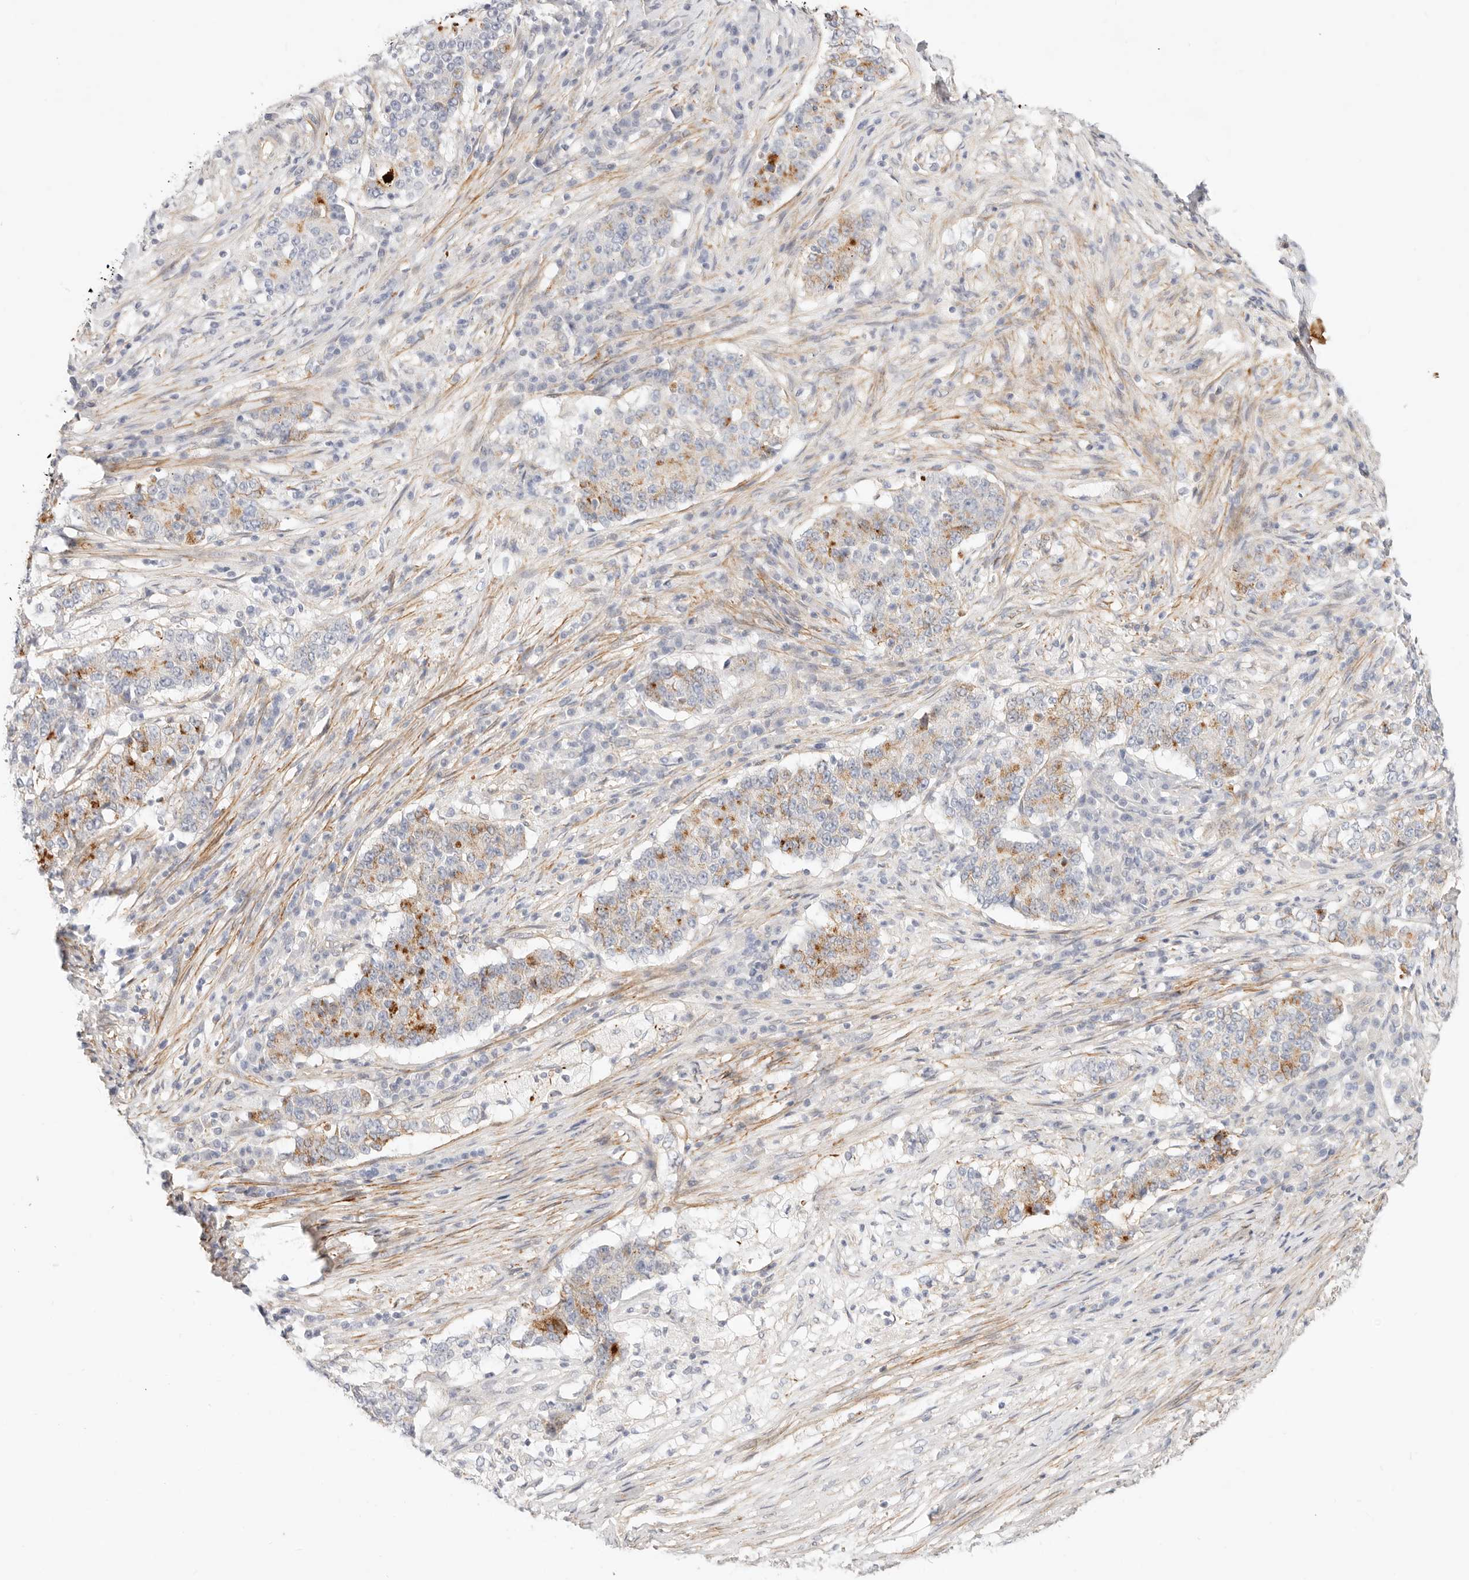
{"staining": {"intensity": "moderate", "quantity": "<25%", "location": "cytoplasmic/membranous"}, "tissue": "stomach cancer", "cell_type": "Tumor cells", "image_type": "cancer", "snomed": [{"axis": "morphology", "description": "Adenocarcinoma, NOS"}, {"axis": "topography", "description": "Stomach"}], "caption": "Adenocarcinoma (stomach) stained for a protein (brown) exhibits moderate cytoplasmic/membranous positive staining in about <25% of tumor cells.", "gene": "UBXN10", "patient": {"sex": "male", "age": 59}}